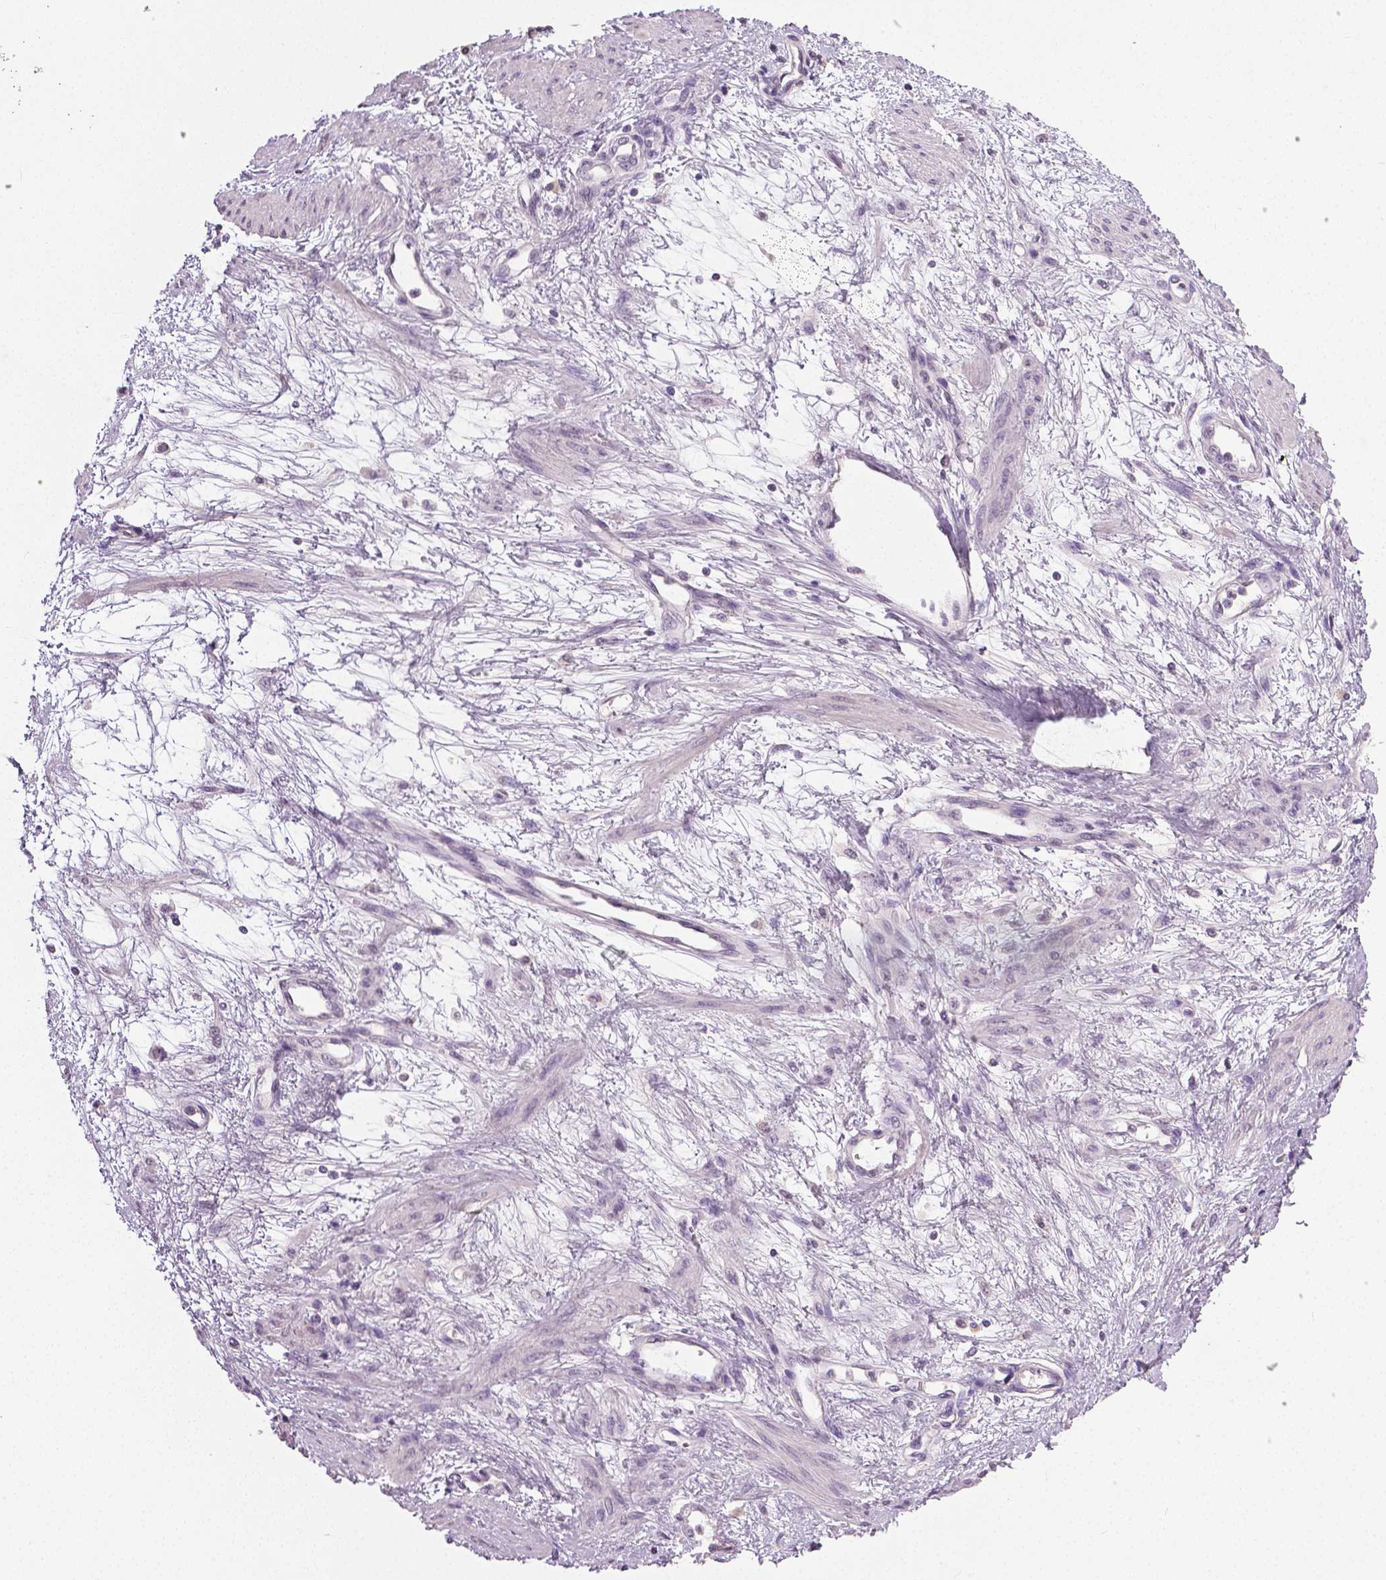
{"staining": {"intensity": "negative", "quantity": "none", "location": "none"}, "tissue": "smooth muscle", "cell_type": "Smooth muscle cells", "image_type": "normal", "snomed": [{"axis": "morphology", "description": "Normal tissue, NOS"}, {"axis": "topography", "description": "Smooth muscle"}, {"axis": "topography", "description": "Uterus"}], "caption": "High power microscopy photomicrograph of an immunohistochemistry photomicrograph of unremarkable smooth muscle, revealing no significant positivity in smooth muscle cells. (Immunohistochemistry (ihc), brightfield microscopy, high magnification).", "gene": "NECAB1", "patient": {"sex": "female", "age": 39}}